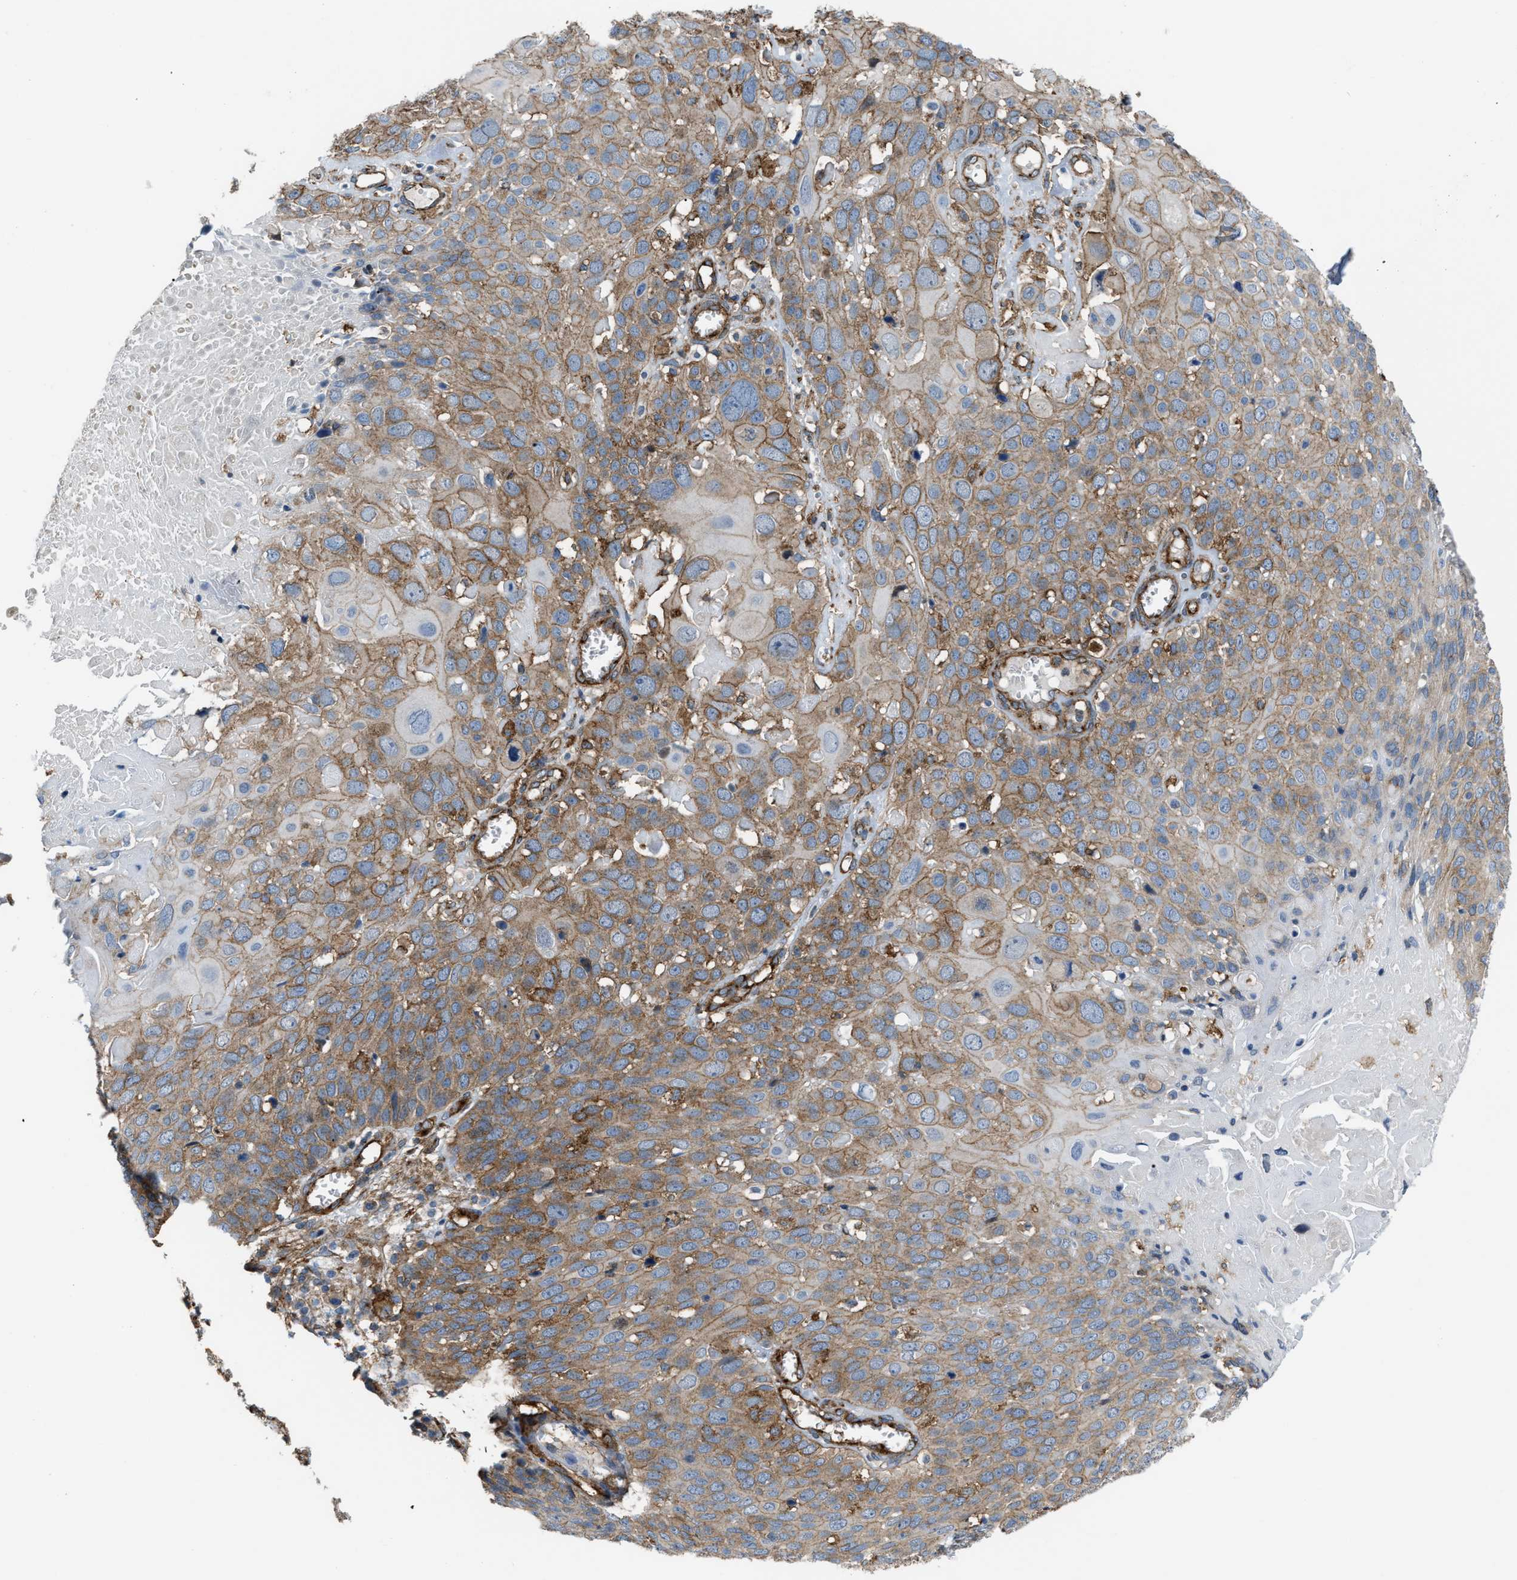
{"staining": {"intensity": "moderate", "quantity": "25%-75%", "location": "cytoplasmic/membranous"}, "tissue": "cervical cancer", "cell_type": "Tumor cells", "image_type": "cancer", "snomed": [{"axis": "morphology", "description": "Squamous cell carcinoma, NOS"}, {"axis": "topography", "description": "Cervix"}], "caption": "High-magnification brightfield microscopy of squamous cell carcinoma (cervical) stained with DAB (brown) and counterstained with hematoxylin (blue). tumor cells exhibit moderate cytoplasmic/membranous staining is present in approximately25%-75% of cells.", "gene": "PICALM", "patient": {"sex": "female", "age": 74}}